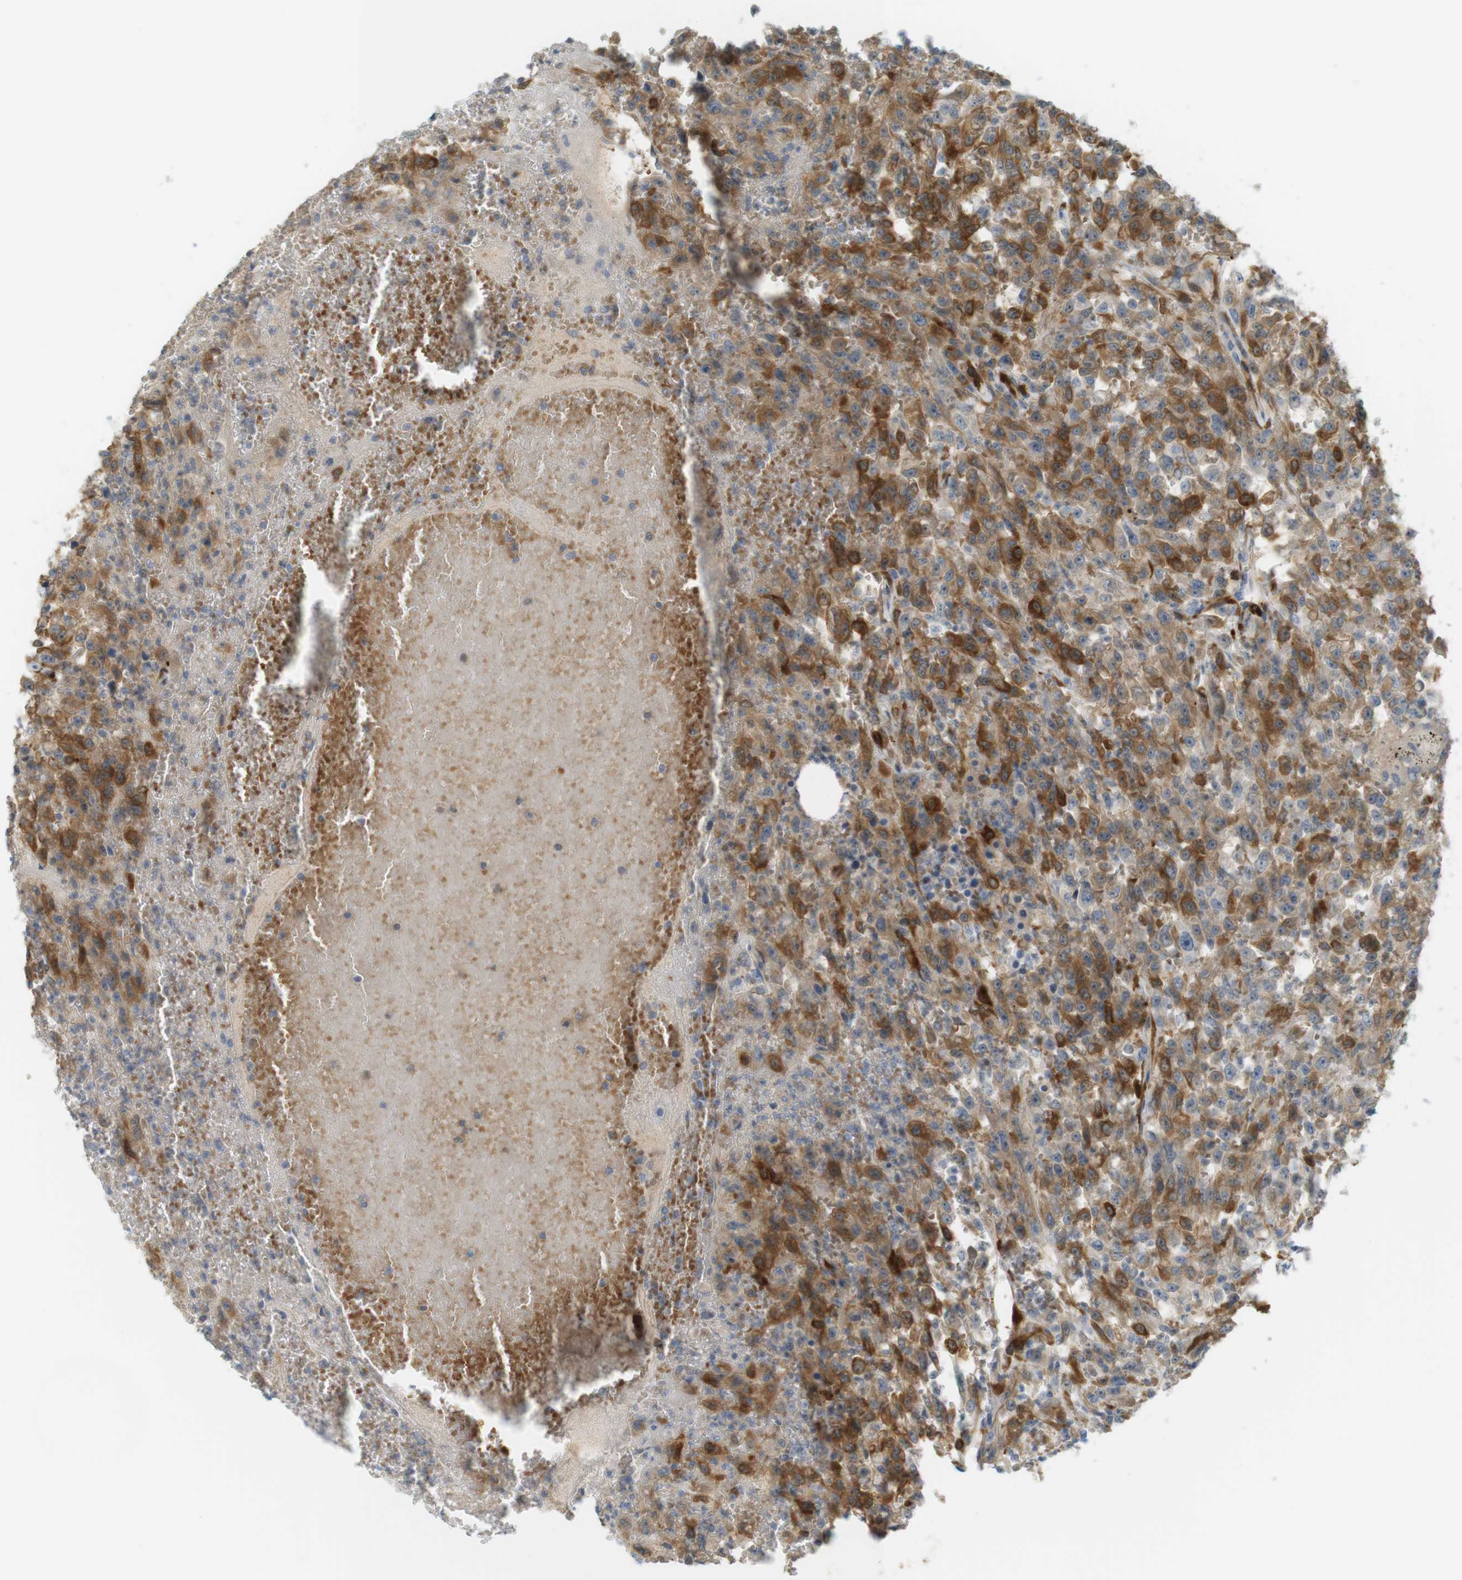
{"staining": {"intensity": "strong", "quantity": ">75%", "location": "cytoplasmic/membranous"}, "tissue": "urothelial cancer", "cell_type": "Tumor cells", "image_type": "cancer", "snomed": [{"axis": "morphology", "description": "Urothelial carcinoma, High grade"}, {"axis": "topography", "description": "Urinary bladder"}], "caption": "A histopathology image showing strong cytoplasmic/membranous expression in about >75% of tumor cells in urothelial cancer, as visualized by brown immunohistochemical staining.", "gene": "PDE3A", "patient": {"sex": "male", "age": 46}}